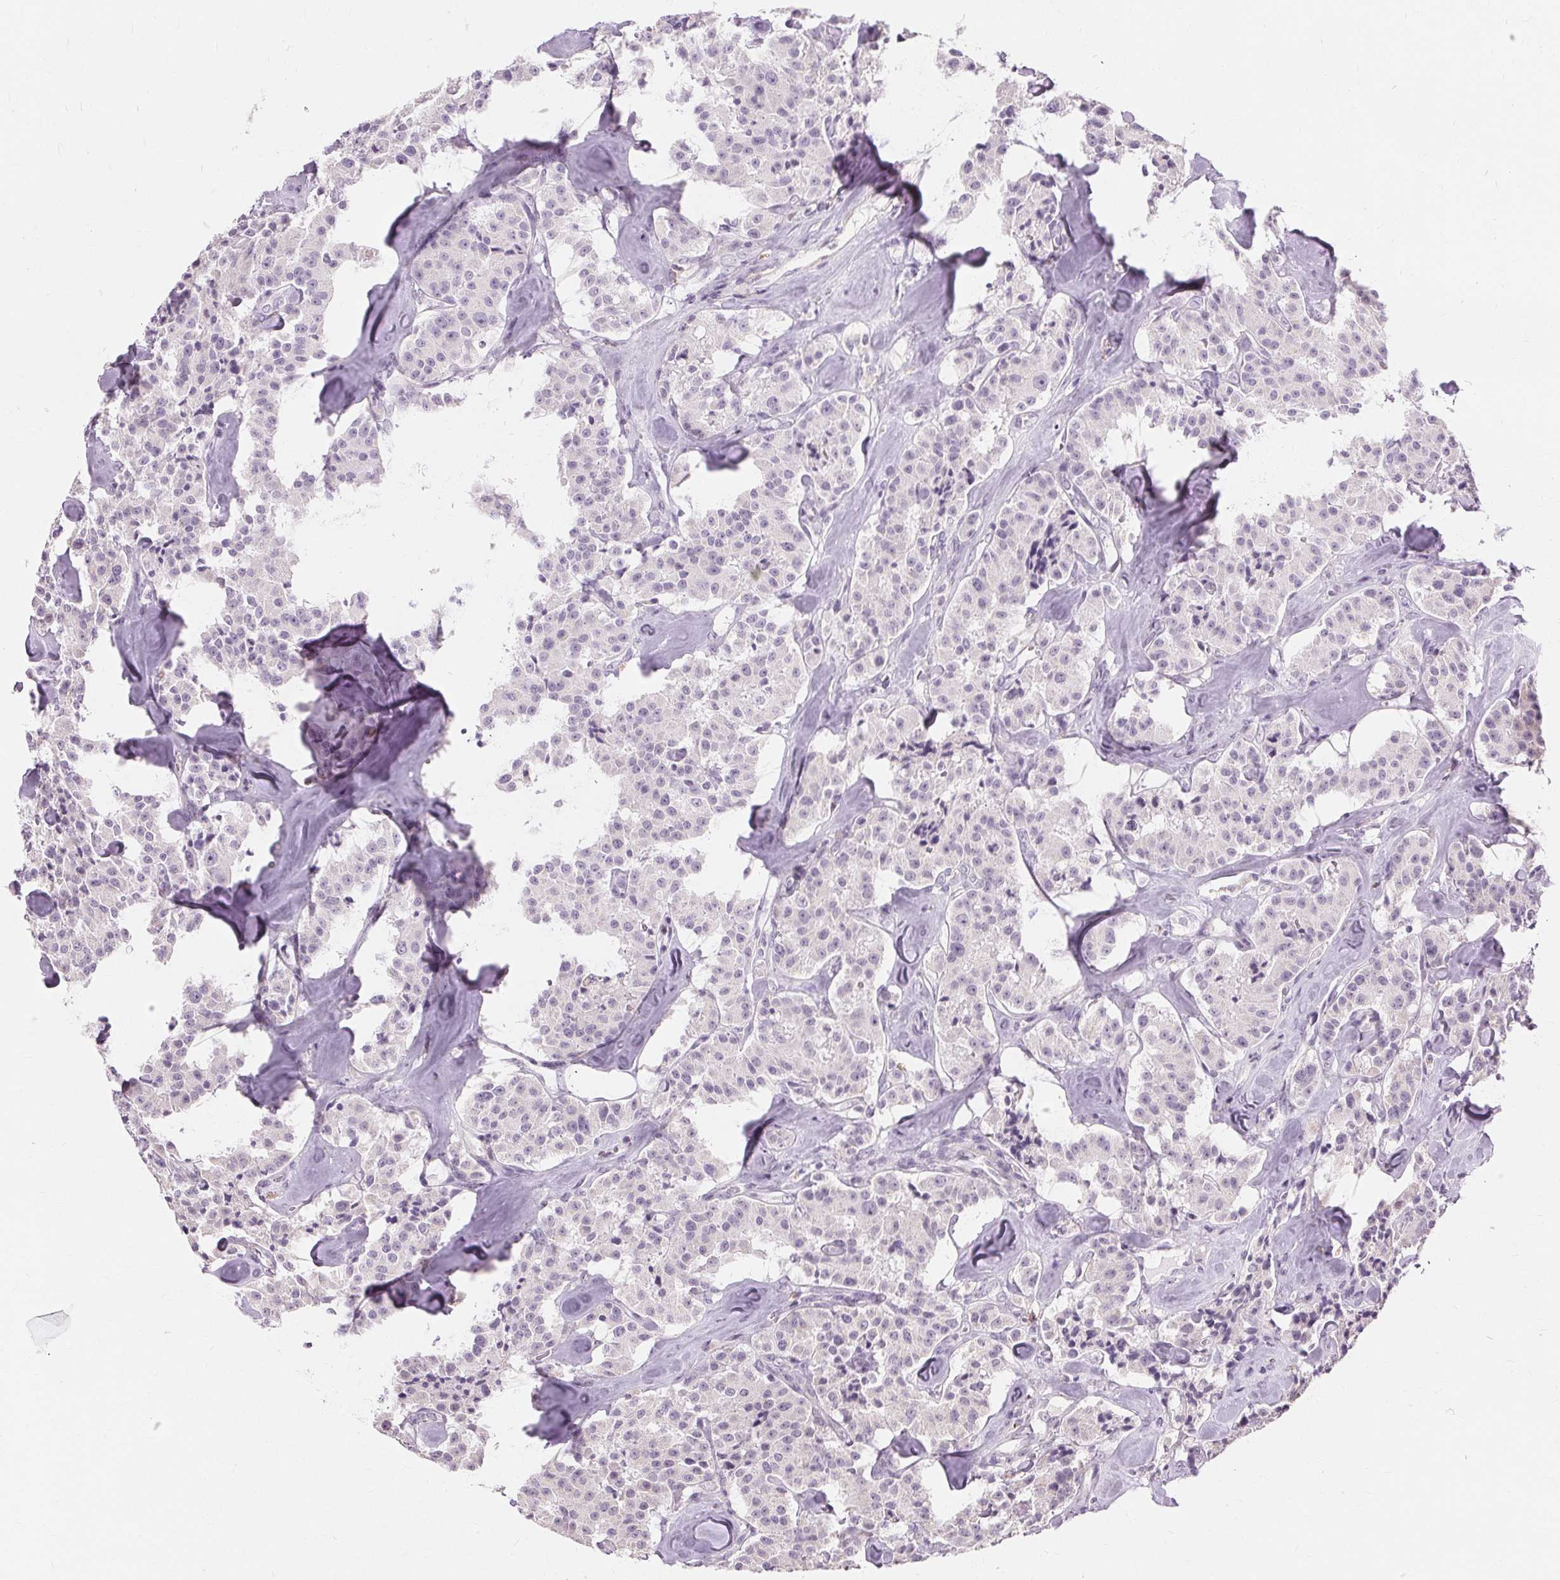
{"staining": {"intensity": "negative", "quantity": "none", "location": "none"}, "tissue": "carcinoid", "cell_type": "Tumor cells", "image_type": "cancer", "snomed": [{"axis": "morphology", "description": "Carcinoid, malignant, NOS"}, {"axis": "topography", "description": "Pancreas"}], "caption": "Tumor cells show no significant positivity in carcinoid (malignant). (DAB immunohistochemistry (IHC) visualized using brightfield microscopy, high magnification).", "gene": "SIGLEC6", "patient": {"sex": "male", "age": 41}}